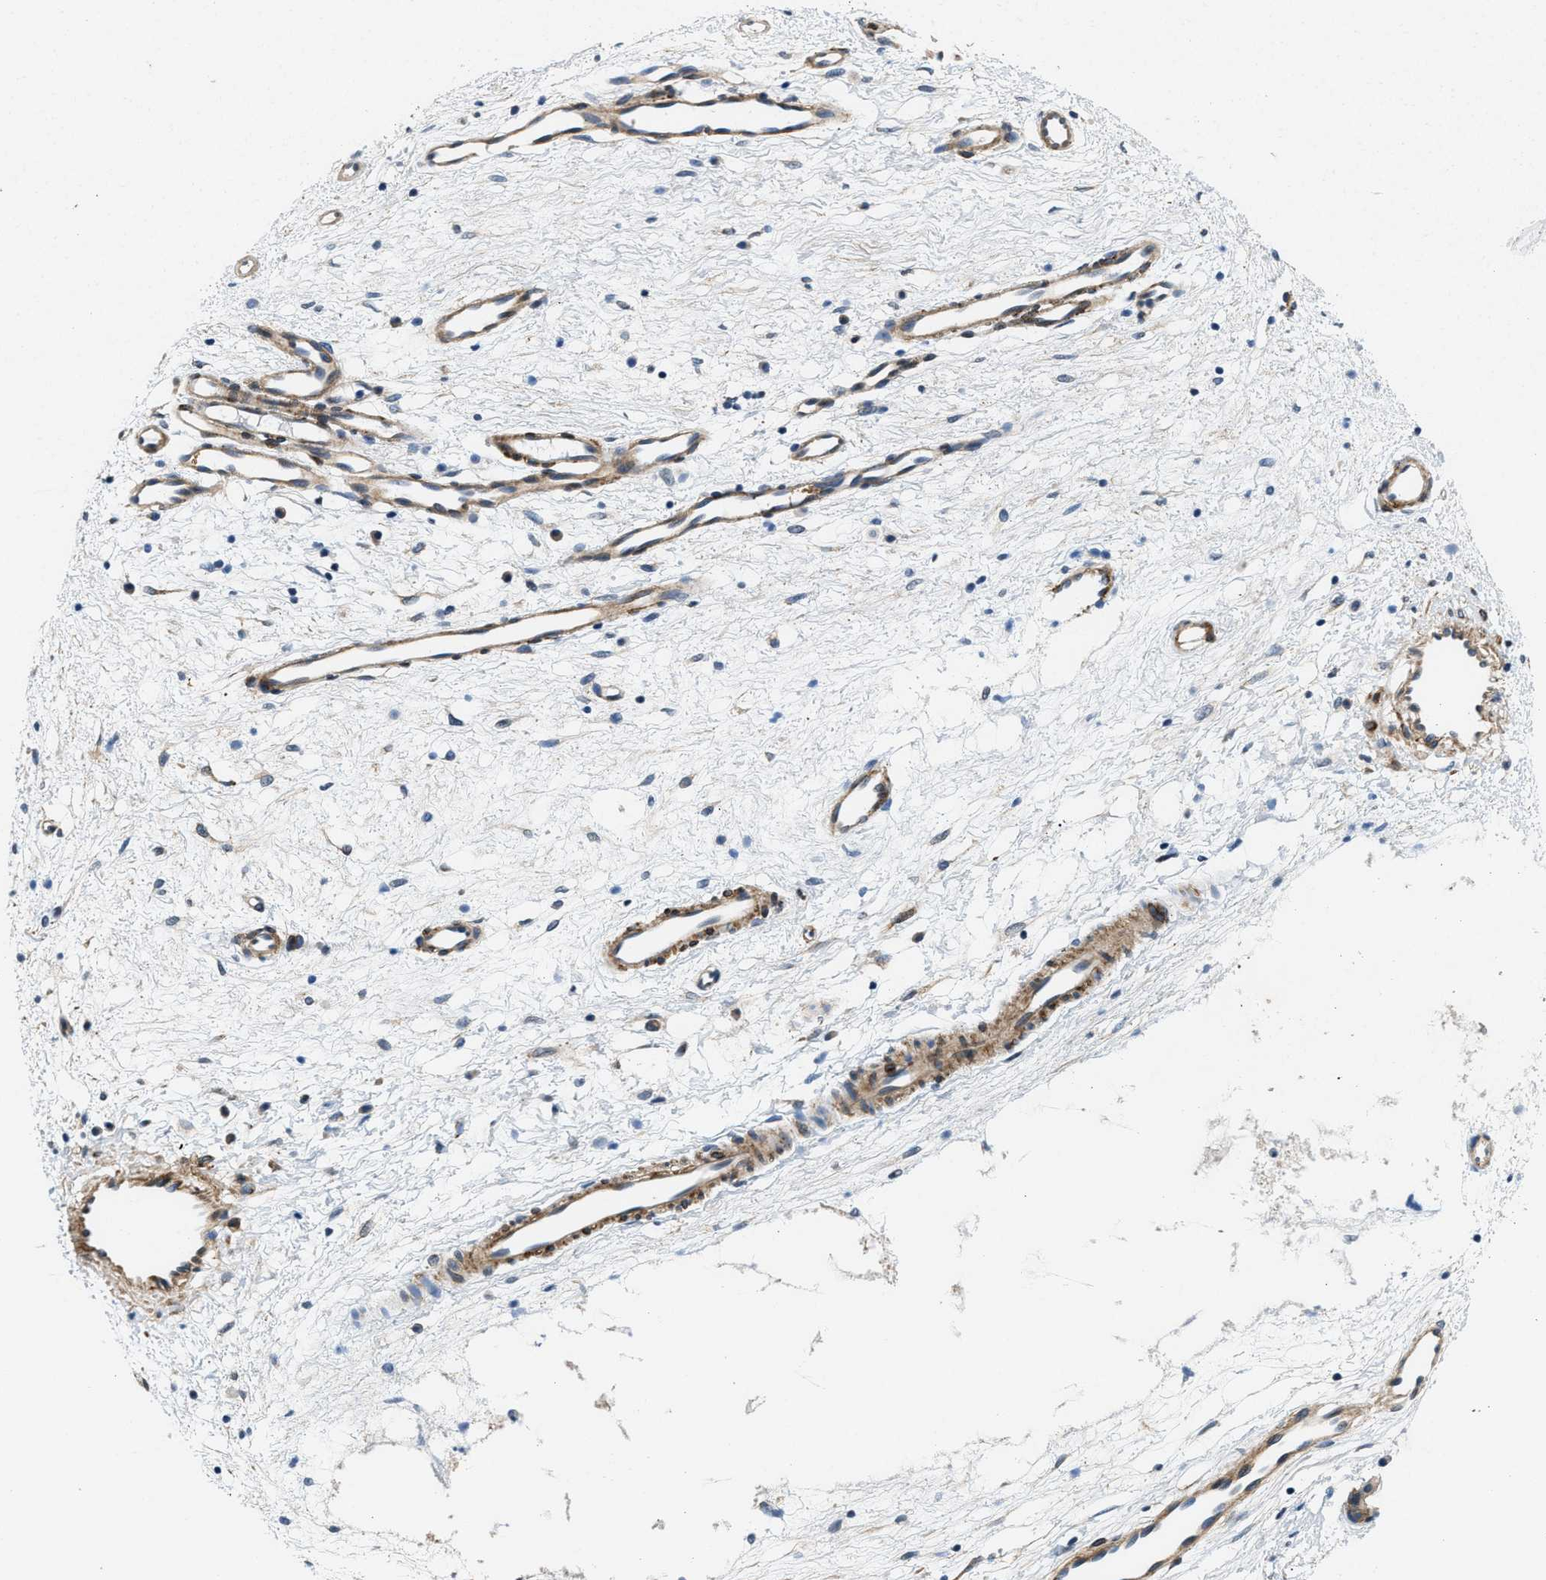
{"staining": {"intensity": "moderate", "quantity": ">75%", "location": "cytoplasmic/membranous"}, "tissue": "nasopharynx", "cell_type": "Respiratory epithelial cells", "image_type": "normal", "snomed": [{"axis": "morphology", "description": "Normal tissue, NOS"}, {"axis": "topography", "description": "Nasopharynx"}], "caption": "Brown immunohistochemical staining in normal nasopharynx exhibits moderate cytoplasmic/membranous staining in approximately >75% of respiratory epithelial cells.", "gene": "ZNF599", "patient": {"sex": "male", "age": 21}}